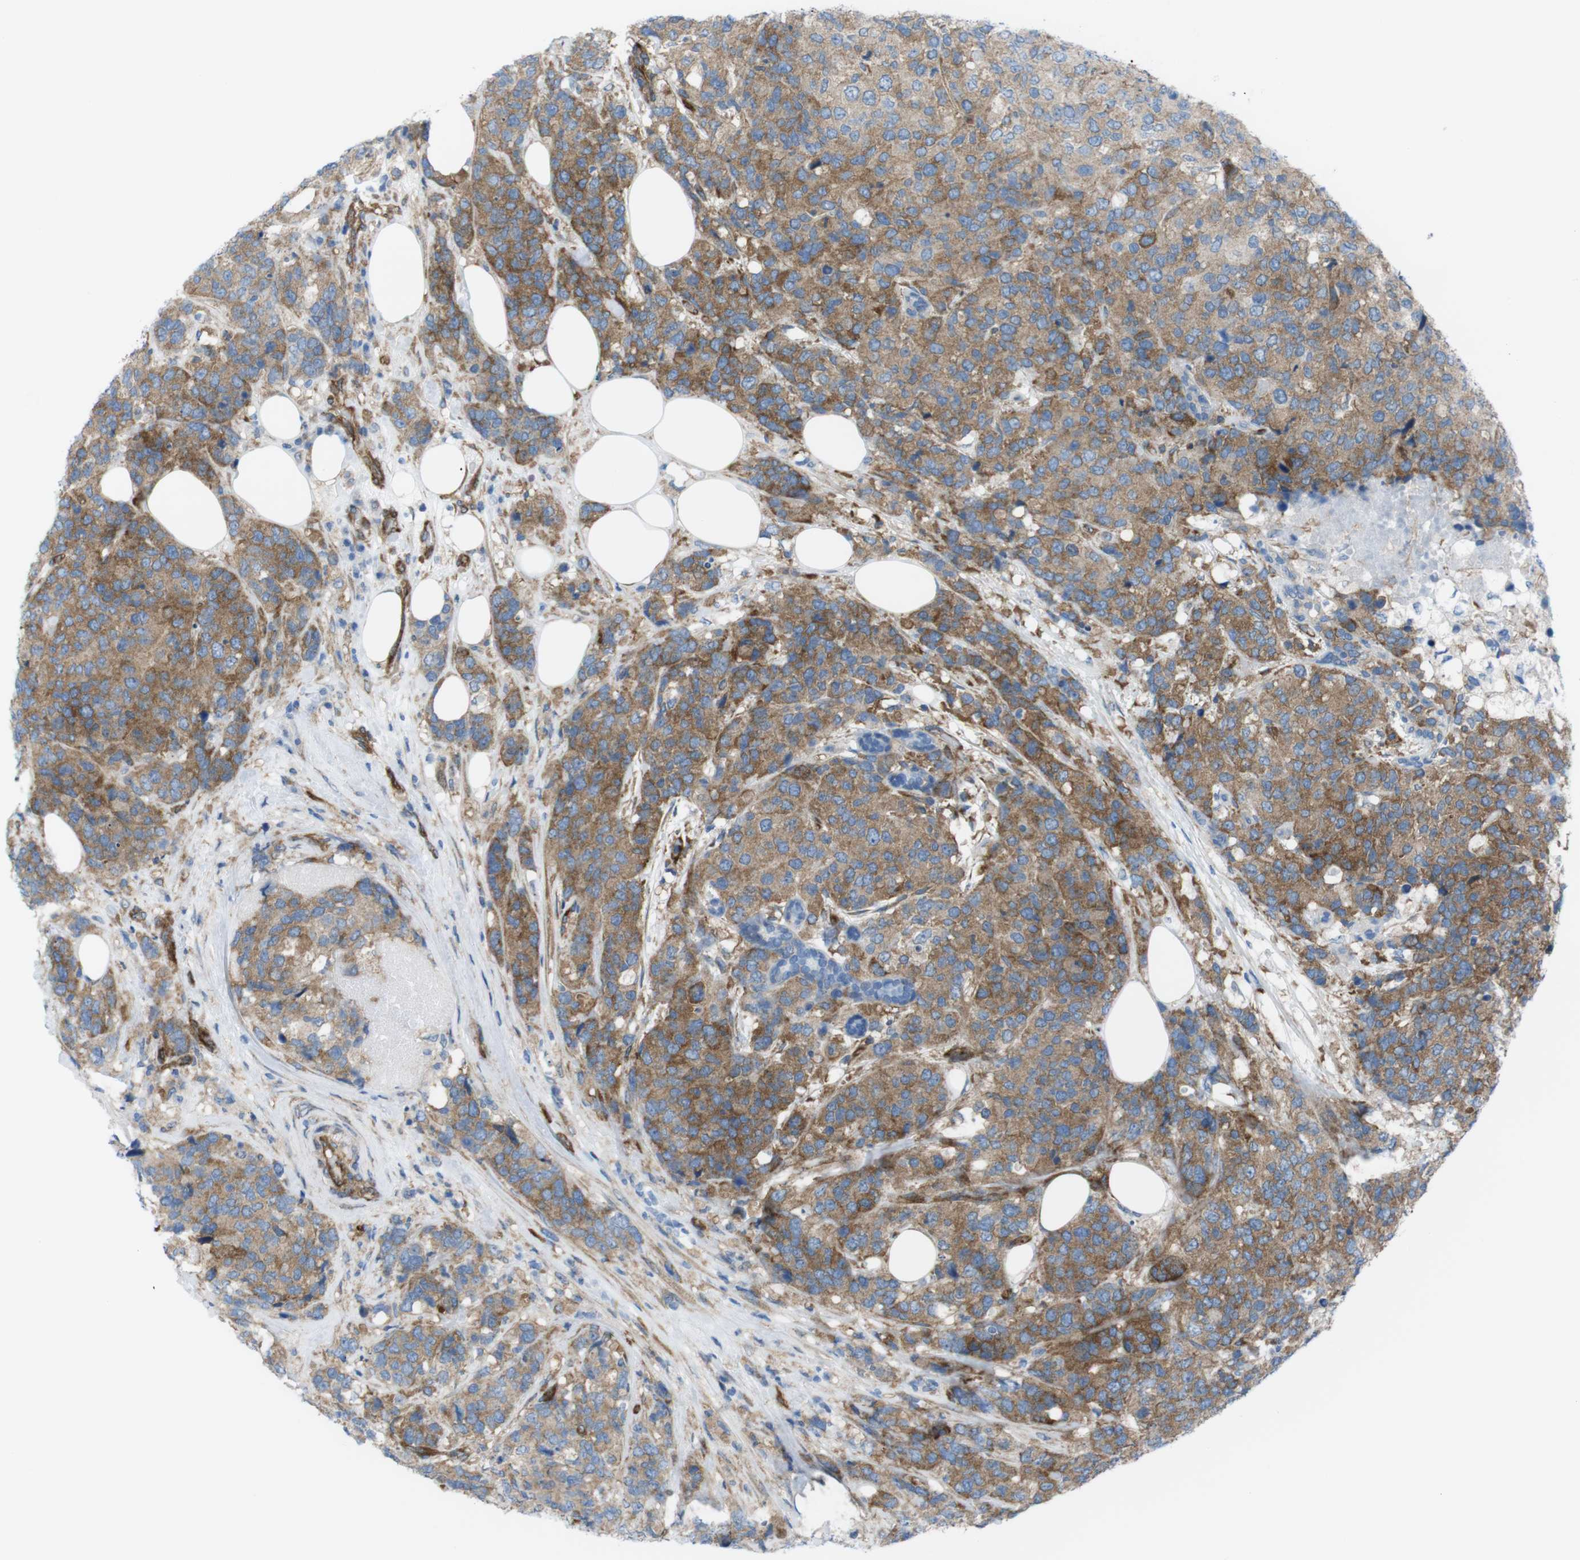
{"staining": {"intensity": "moderate", "quantity": ">75%", "location": "cytoplasmic/membranous"}, "tissue": "breast cancer", "cell_type": "Tumor cells", "image_type": "cancer", "snomed": [{"axis": "morphology", "description": "Lobular carcinoma"}, {"axis": "topography", "description": "Breast"}], "caption": "A micrograph of breast lobular carcinoma stained for a protein displays moderate cytoplasmic/membranous brown staining in tumor cells.", "gene": "DIAPH2", "patient": {"sex": "female", "age": 59}}